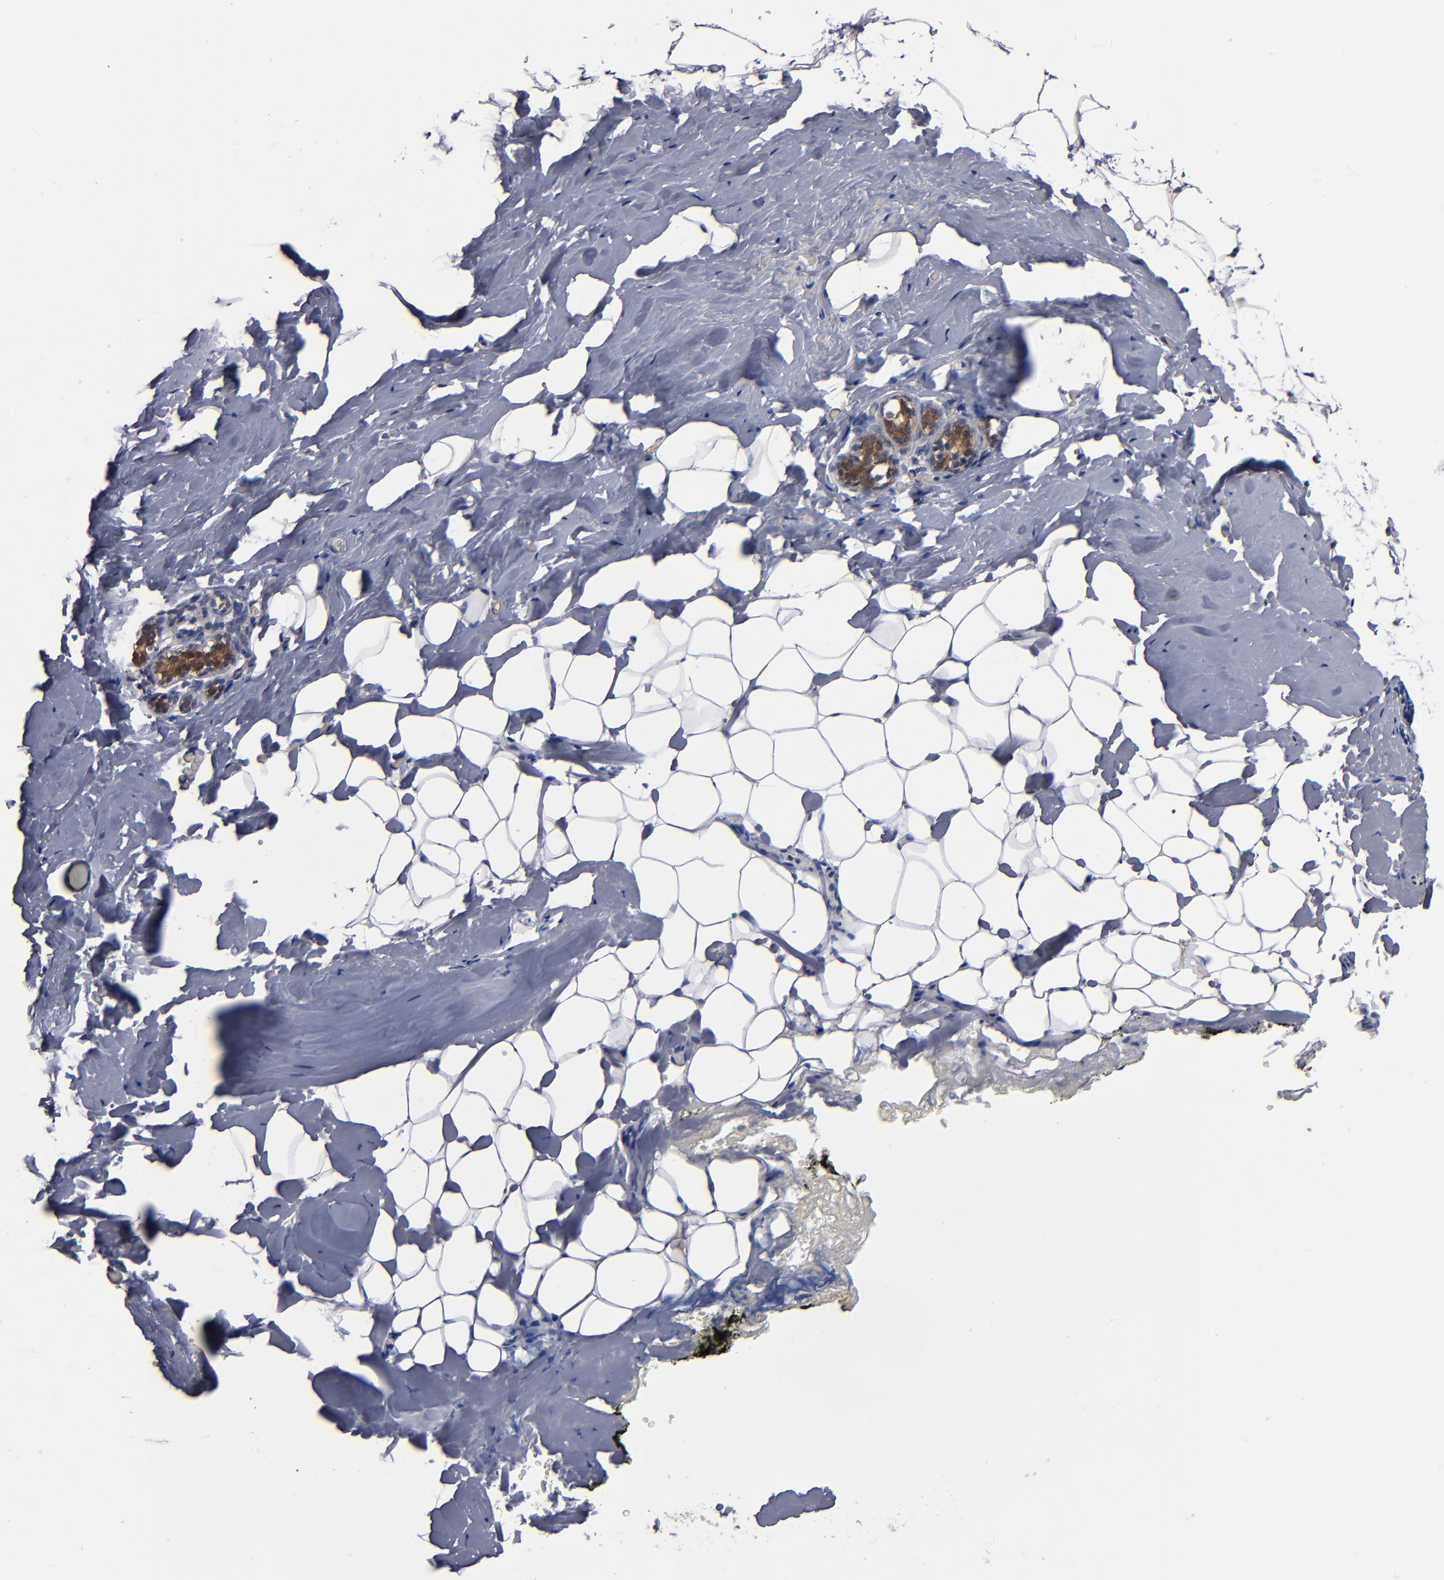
{"staining": {"intensity": "negative", "quantity": "none", "location": "none"}, "tissue": "breast", "cell_type": "Adipocytes", "image_type": "normal", "snomed": [{"axis": "morphology", "description": "Normal tissue, NOS"}, {"axis": "topography", "description": "Breast"}, {"axis": "topography", "description": "Soft tissue"}], "caption": "Adipocytes show no significant staining in normal breast. The staining is performed using DAB (3,3'-diaminobenzidine) brown chromogen with nuclei counter-stained in using hematoxylin.", "gene": "ALG13", "patient": {"sex": "female", "age": 75}}